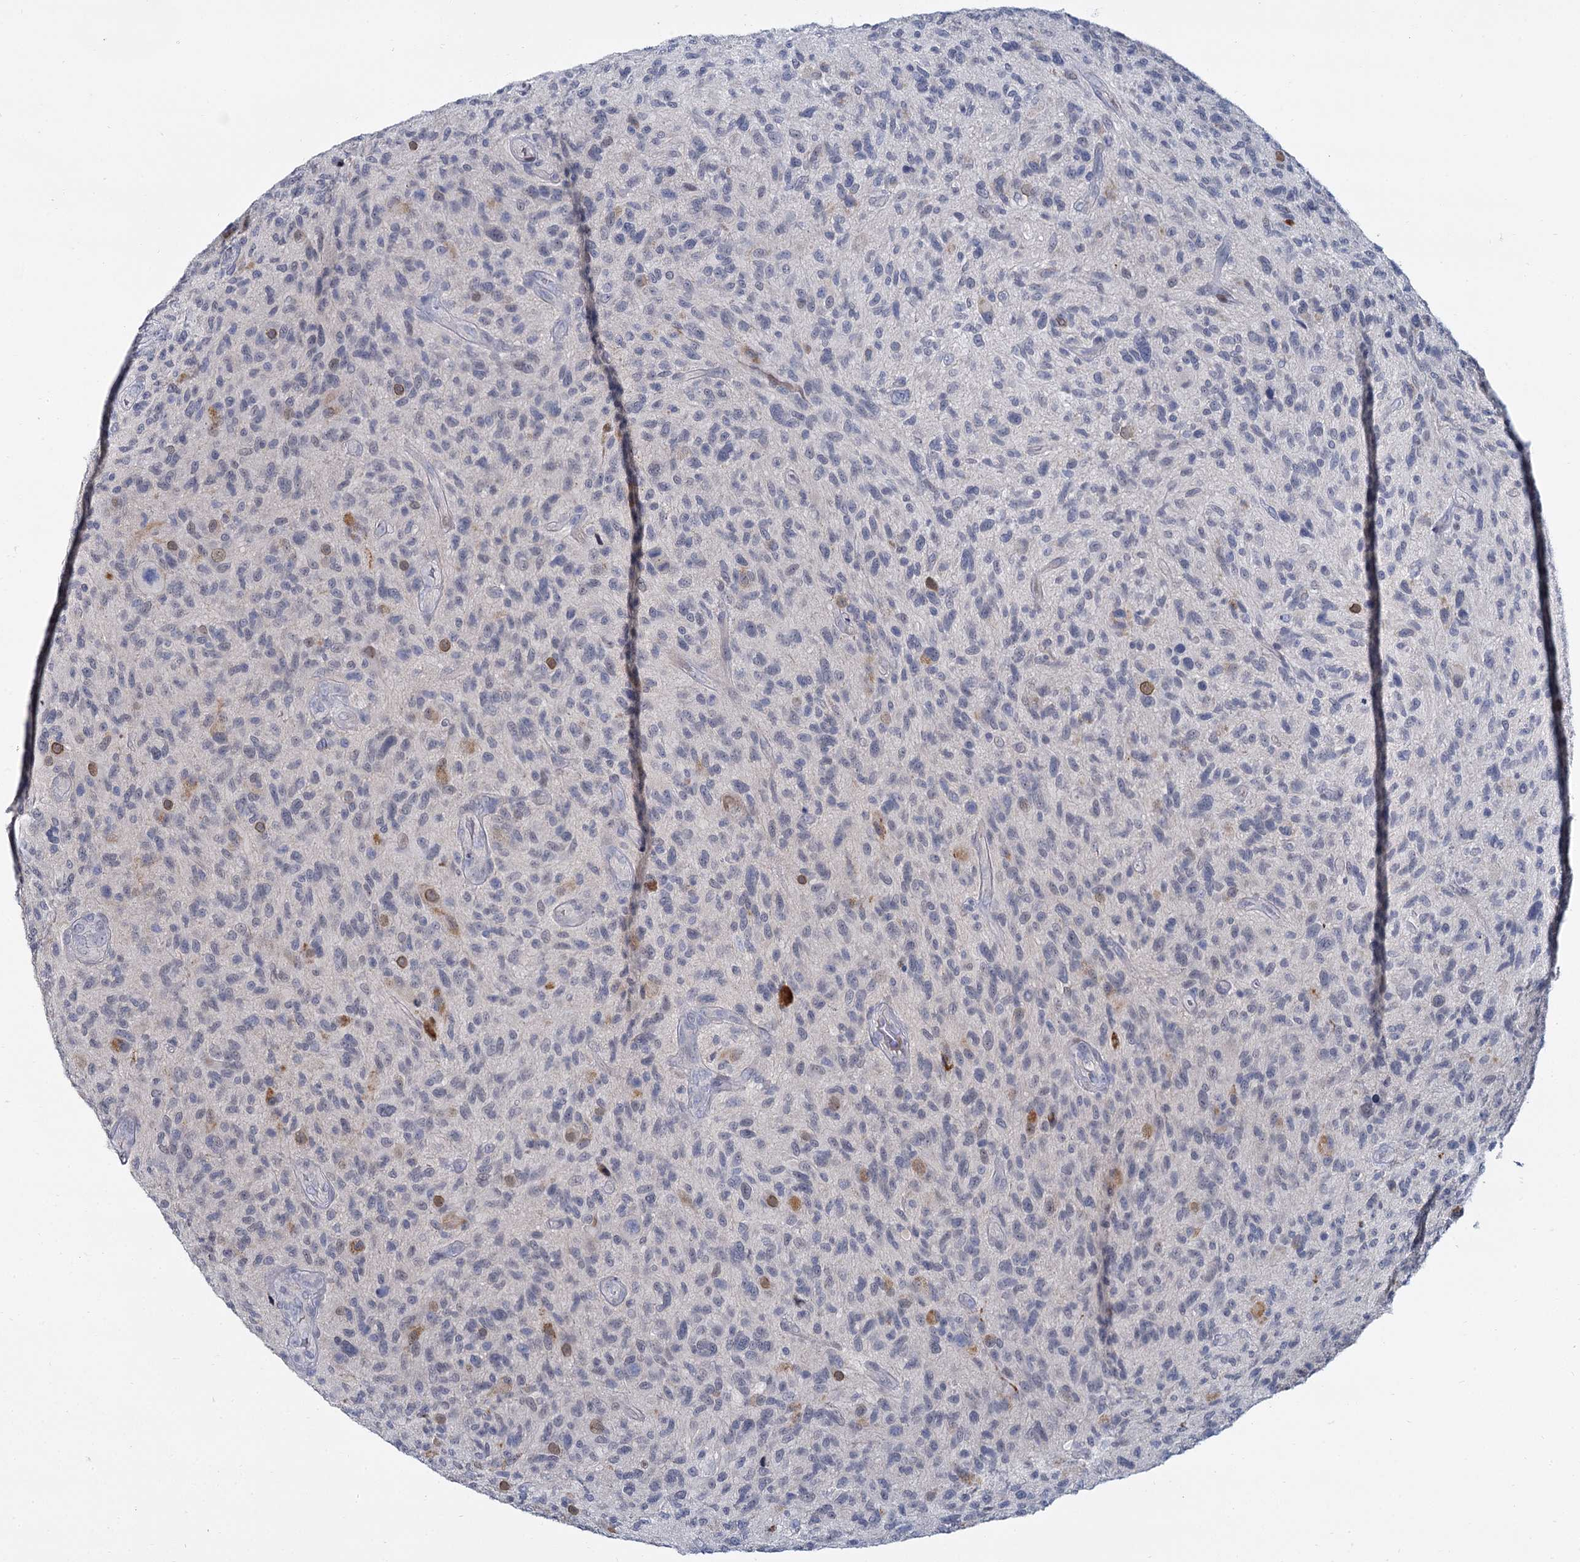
{"staining": {"intensity": "negative", "quantity": "none", "location": "none"}, "tissue": "glioma", "cell_type": "Tumor cells", "image_type": "cancer", "snomed": [{"axis": "morphology", "description": "Glioma, malignant, High grade"}, {"axis": "topography", "description": "Brain"}], "caption": "IHC photomicrograph of human high-grade glioma (malignant) stained for a protein (brown), which reveals no positivity in tumor cells.", "gene": "ACRBP", "patient": {"sex": "male", "age": 47}}